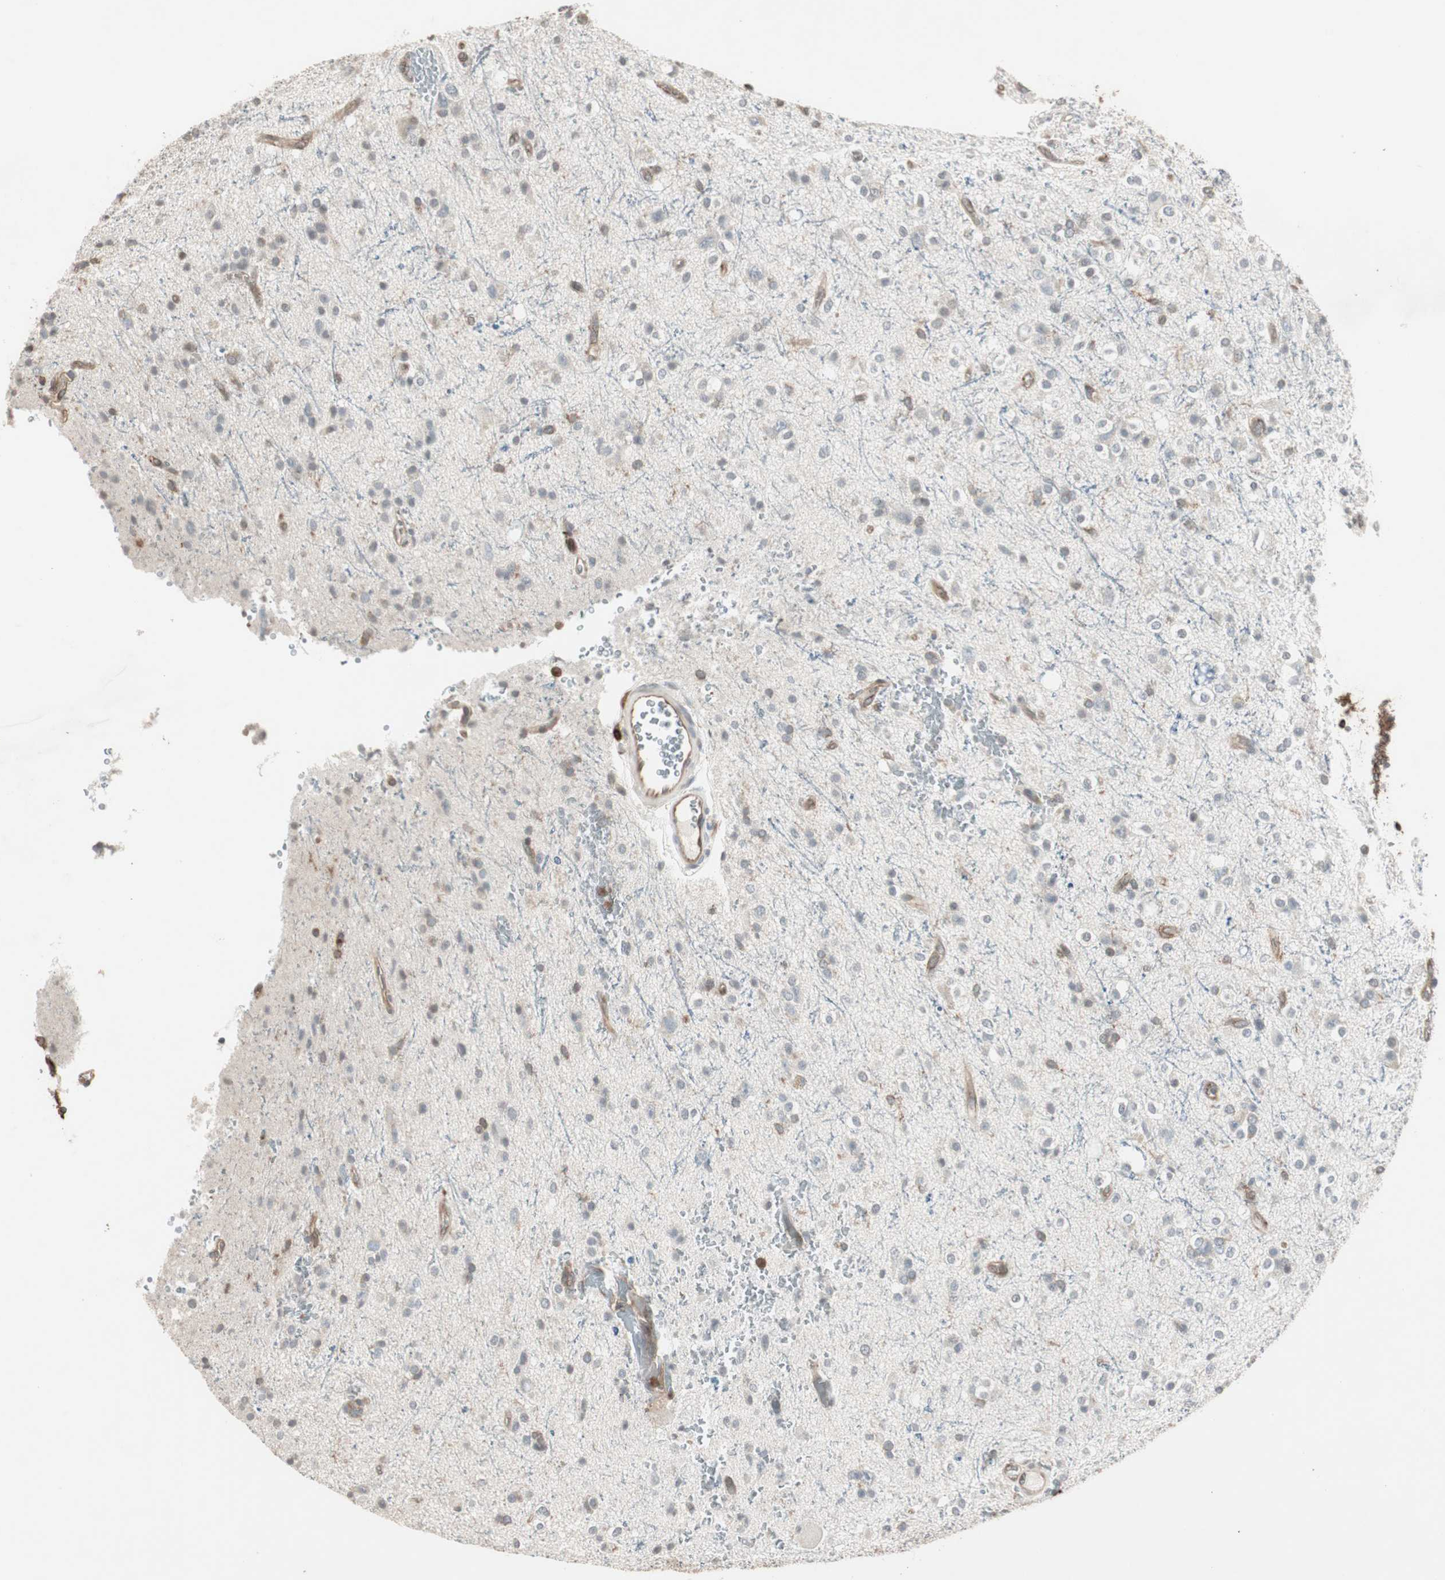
{"staining": {"intensity": "negative", "quantity": "none", "location": "none"}, "tissue": "glioma", "cell_type": "Tumor cells", "image_type": "cancer", "snomed": [{"axis": "morphology", "description": "Glioma, malignant, High grade"}, {"axis": "topography", "description": "Brain"}], "caption": "The histopathology image displays no staining of tumor cells in high-grade glioma (malignant).", "gene": "ARHGEF1", "patient": {"sex": "male", "age": 47}}